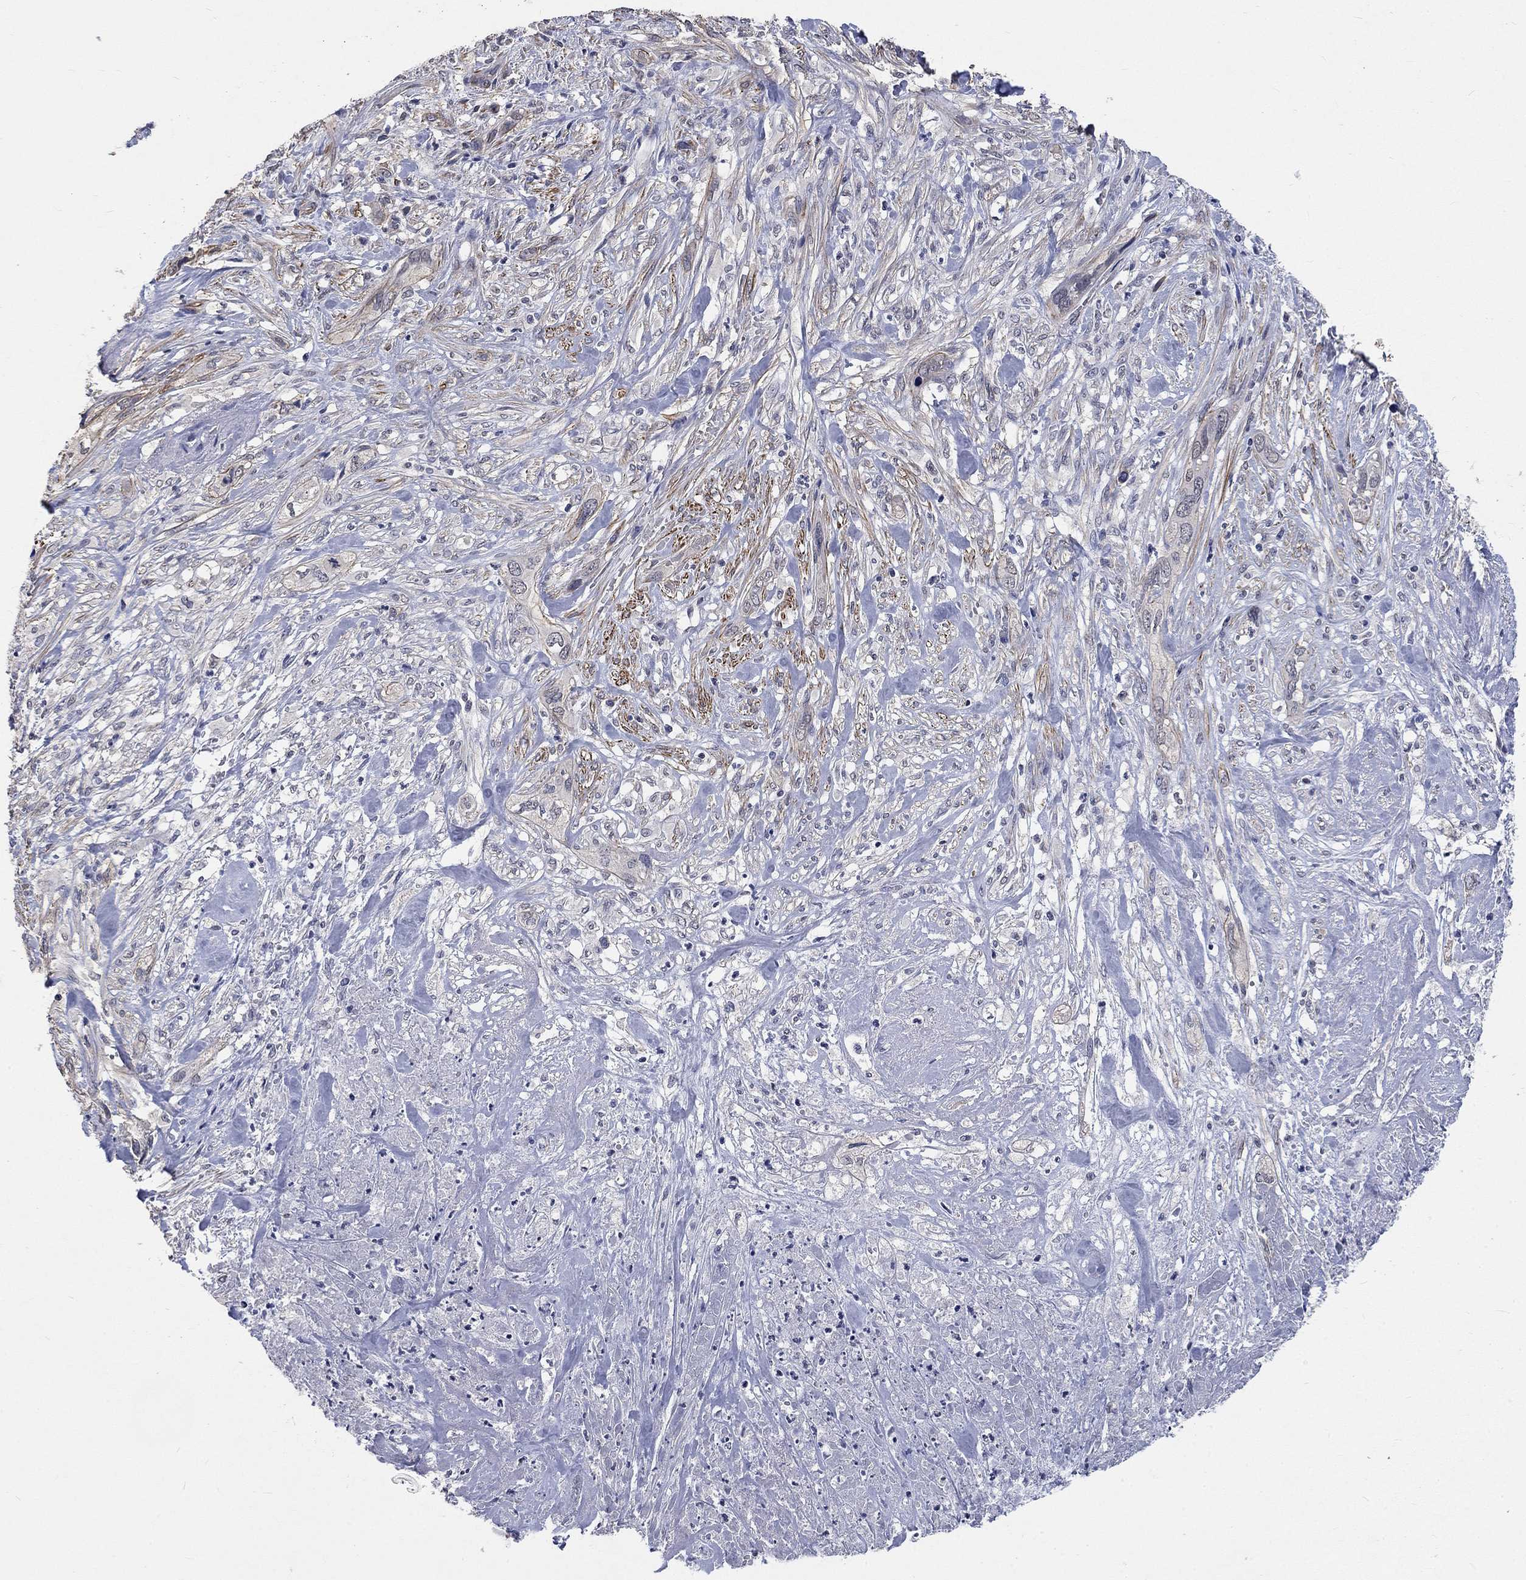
{"staining": {"intensity": "negative", "quantity": "none", "location": "none"}, "tissue": "cervical cancer", "cell_type": "Tumor cells", "image_type": "cancer", "snomed": [{"axis": "morphology", "description": "Squamous cell carcinoma, NOS"}, {"axis": "topography", "description": "Cervix"}], "caption": "Immunohistochemistry (IHC) photomicrograph of neoplastic tissue: cervical cancer (squamous cell carcinoma) stained with DAB (3,3'-diaminobenzidine) demonstrates no significant protein expression in tumor cells.", "gene": "ZBTB18", "patient": {"sex": "female", "age": 57}}